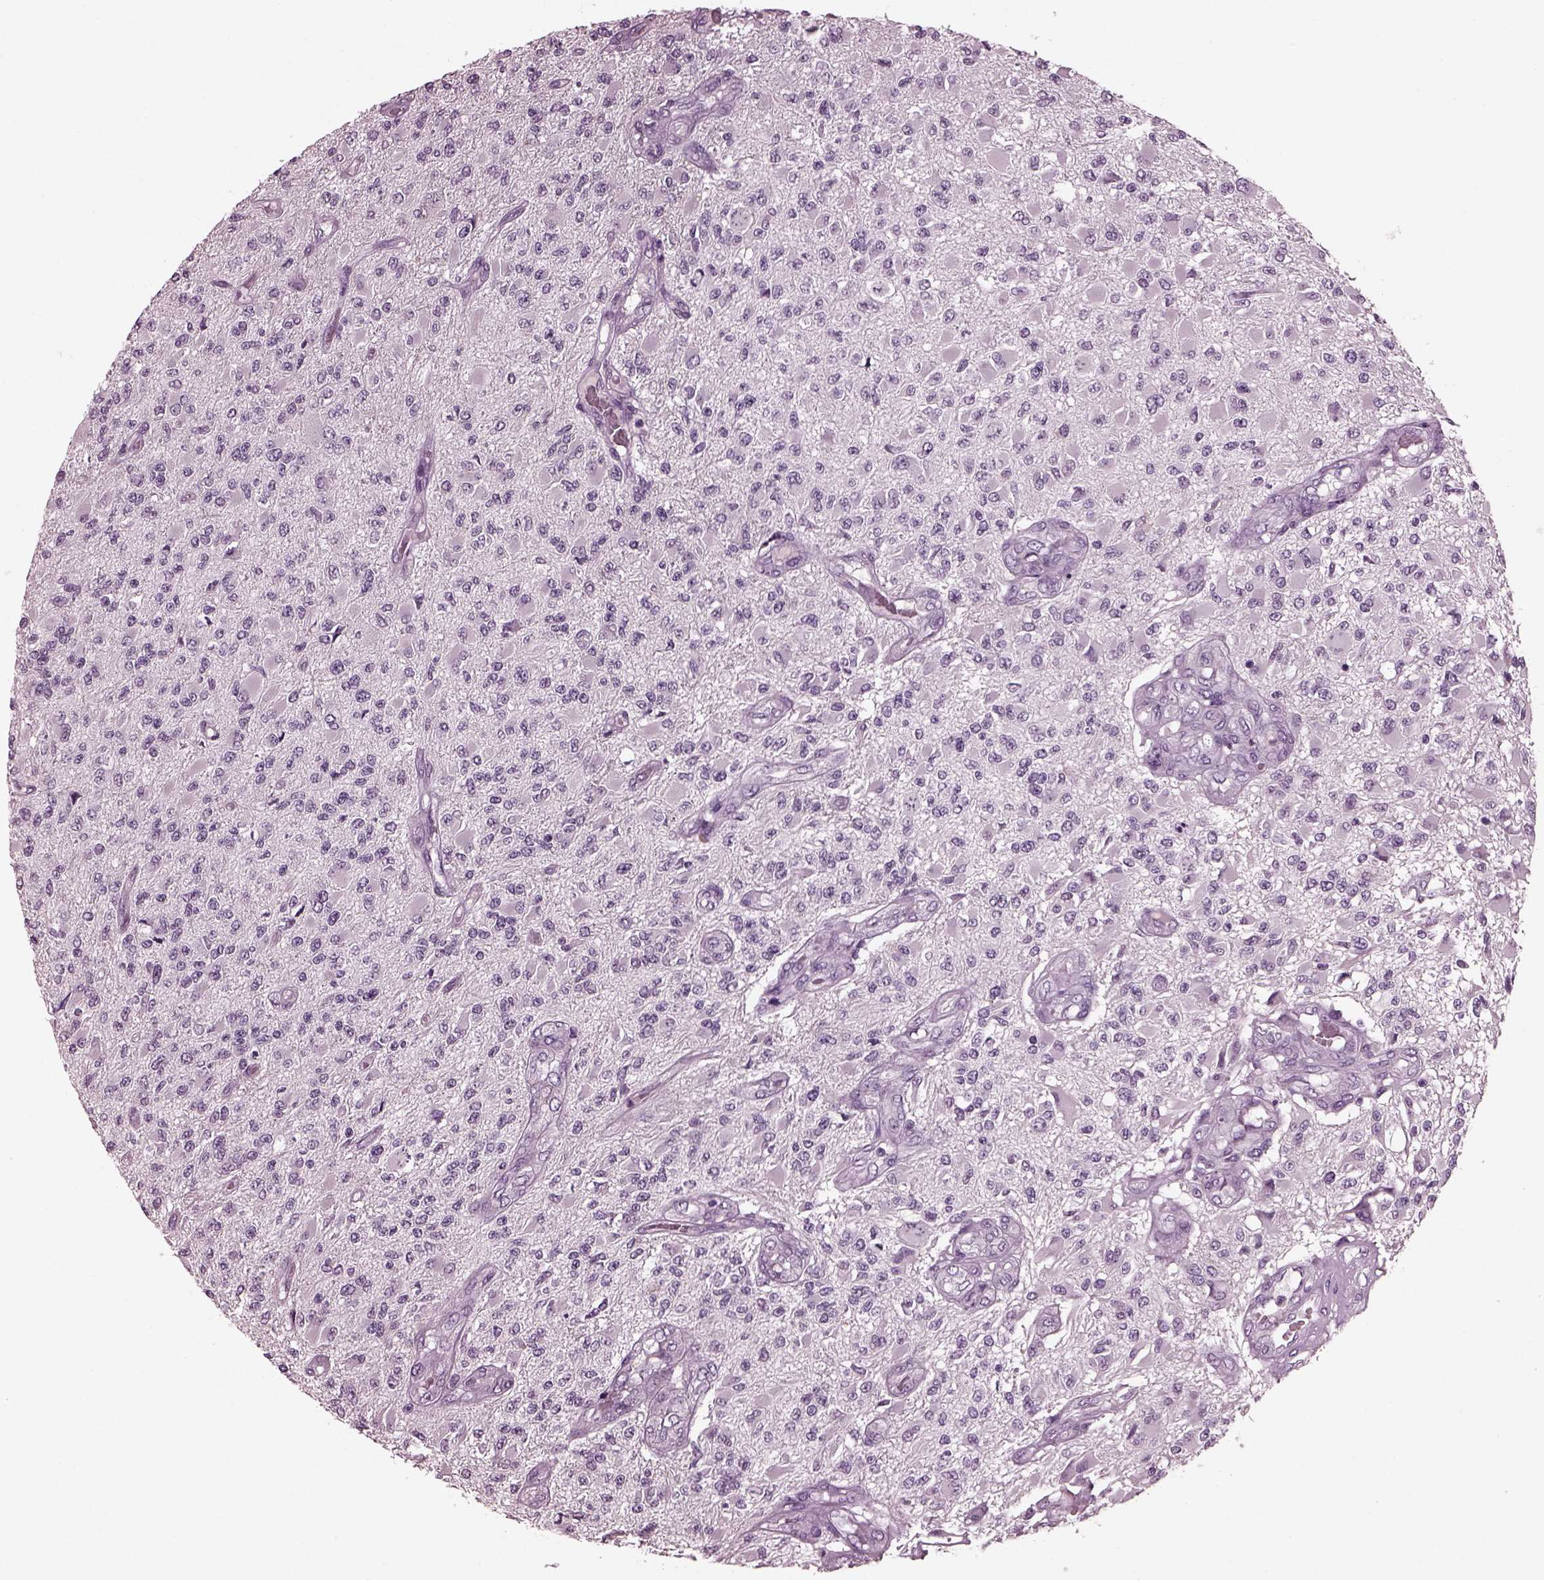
{"staining": {"intensity": "negative", "quantity": "none", "location": "none"}, "tissue": "glioma", "cell_type": "Tumor cells", "image_type": "cancer", "snomed": [{"axis": "morphology", "description": "Glioma, malignant, High grade"}, {"axis": "topography", "description": "Brain"}], "caption": "Photomicrograph shows no protein expression in tumor cells of malignant glioma (high-grade) tissue.", "gene": "MIB2", "patient": {"sex": "female", "age": 63}}